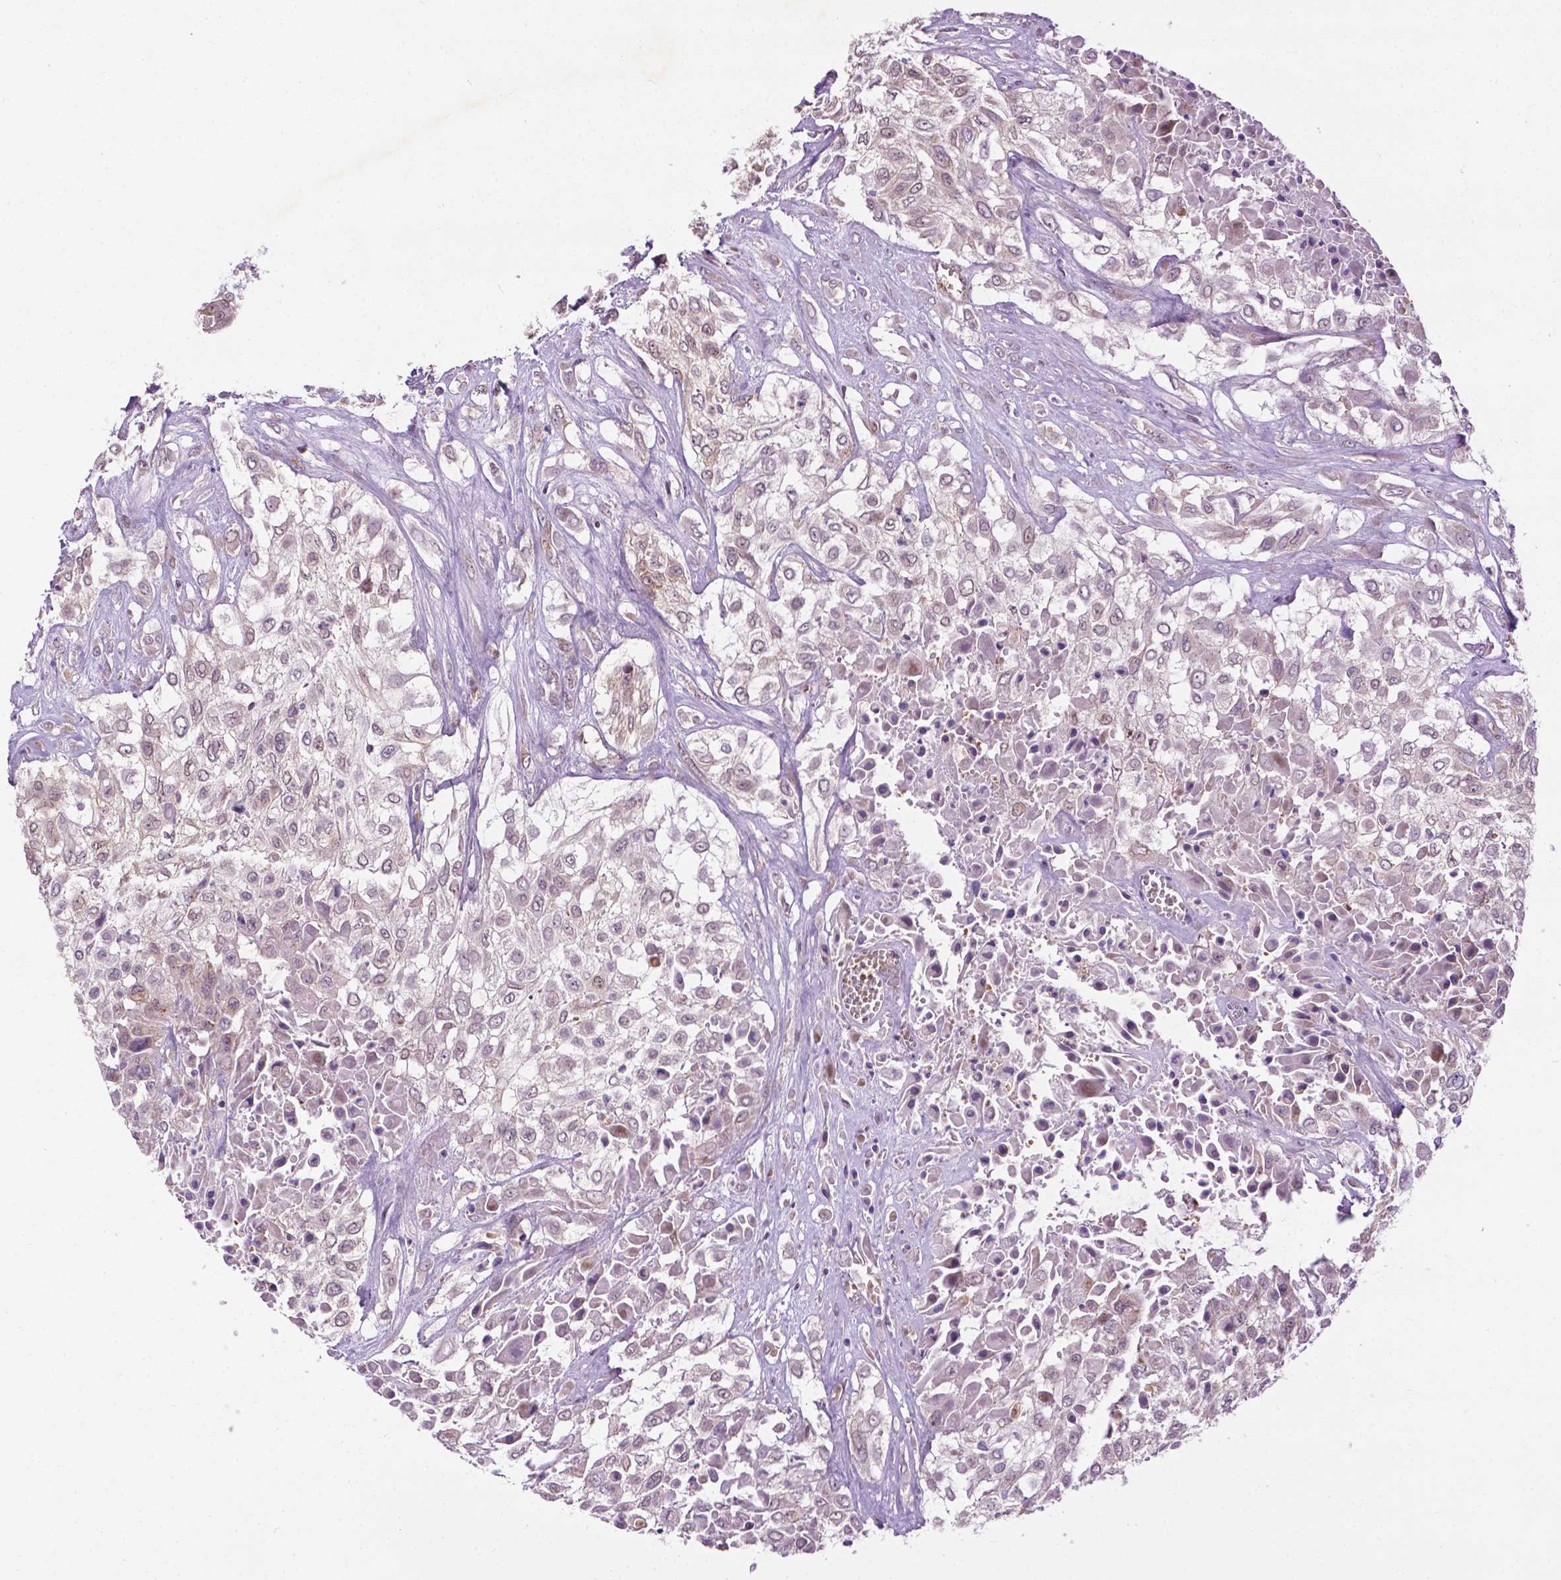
{"staining": {"intensity": "moderate", "quantity": "25%-75%", "location": "nuclear"}, "tissue": "urothelial cancer", "cell_type": "Tumor cells", "image_type": "cancer", "snomed": [{"axis": "morphology", "description": "Urothelial carcinoma, High grade"}, {"axis": "topography", "description": "Urinary bladder"}], "caption": "IHC image of high-grade urothelial carcinoma stained for a protein (brown), which exhibits medium levels of moderate nuclear expression in about 25%-75% of tumor cells.", "gene": "ZNF41", "patient": {"sex": "male", "age": 57}}